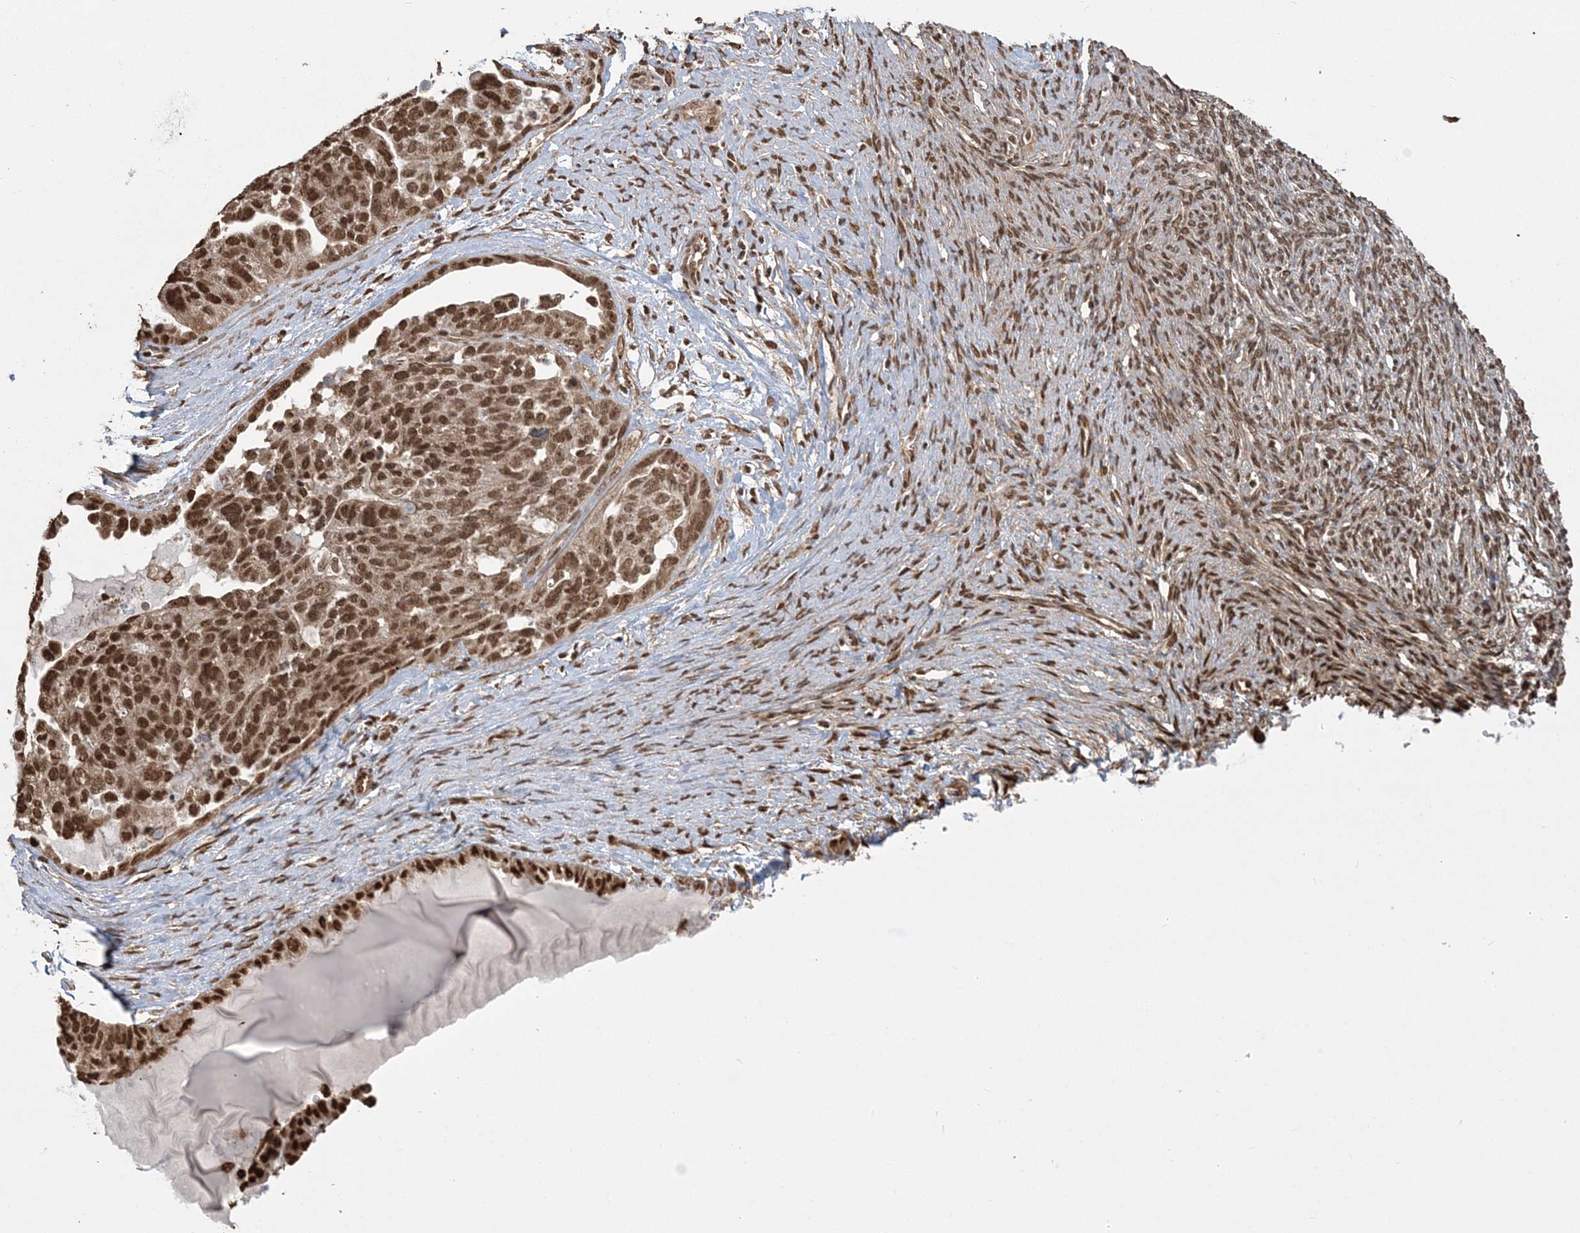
{"staining": {"intensity": "strong", "quantity": ">75%", "location": "nuclear"}, "tissue": "ovarian cancer", "cell_type": "Tumor cells", "image_type": "cancer", "snomed": [{"axis": "morphology", "description": "Cystadenocarcinoma, serous, NOS"}, {"axis": "topography", "description": "Ovary"}], "caption": "Protein staining of serous cystadenocarcinoma (ovarian) tissue exhibits strong nuclear staining in about >75% of tumor cells.", "gene": "ZNF839", "patient": {"sex": "female", "age": 44}}